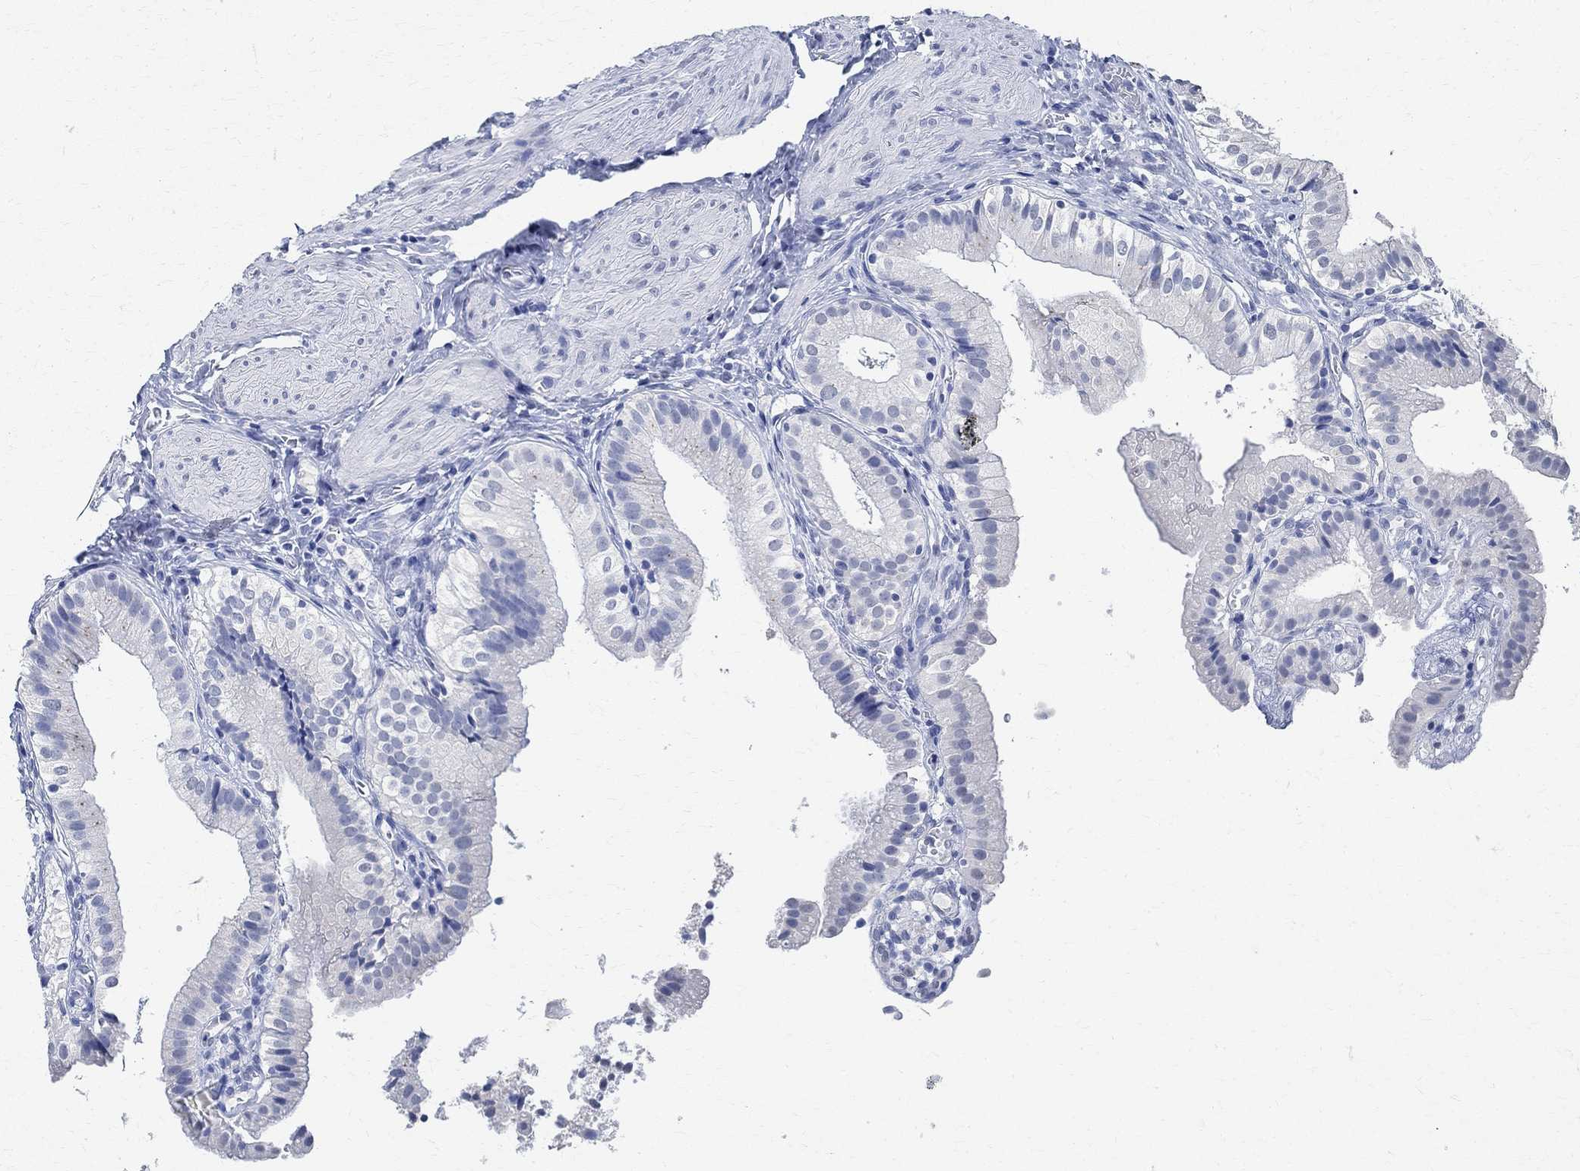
{"staining": {"intensity": "negative", "quantity": "none", "location": "none"}, "tissue": "gallbladder", "cell_type": "Glandular cells", "image_type": "normal", "snomed": [{"axis": "morphology", "description": "Normal tissue, NOS"}, {"axis": "topography", "description": "Gallbladder"}], "caption": "Immunohistochemical staining of benign human gallbladder shows no significant positivity in glandular cells. Nuclei are stained in blue.", "gene": "TMEM221", "patient": {"sex": "female", "age": 47}}